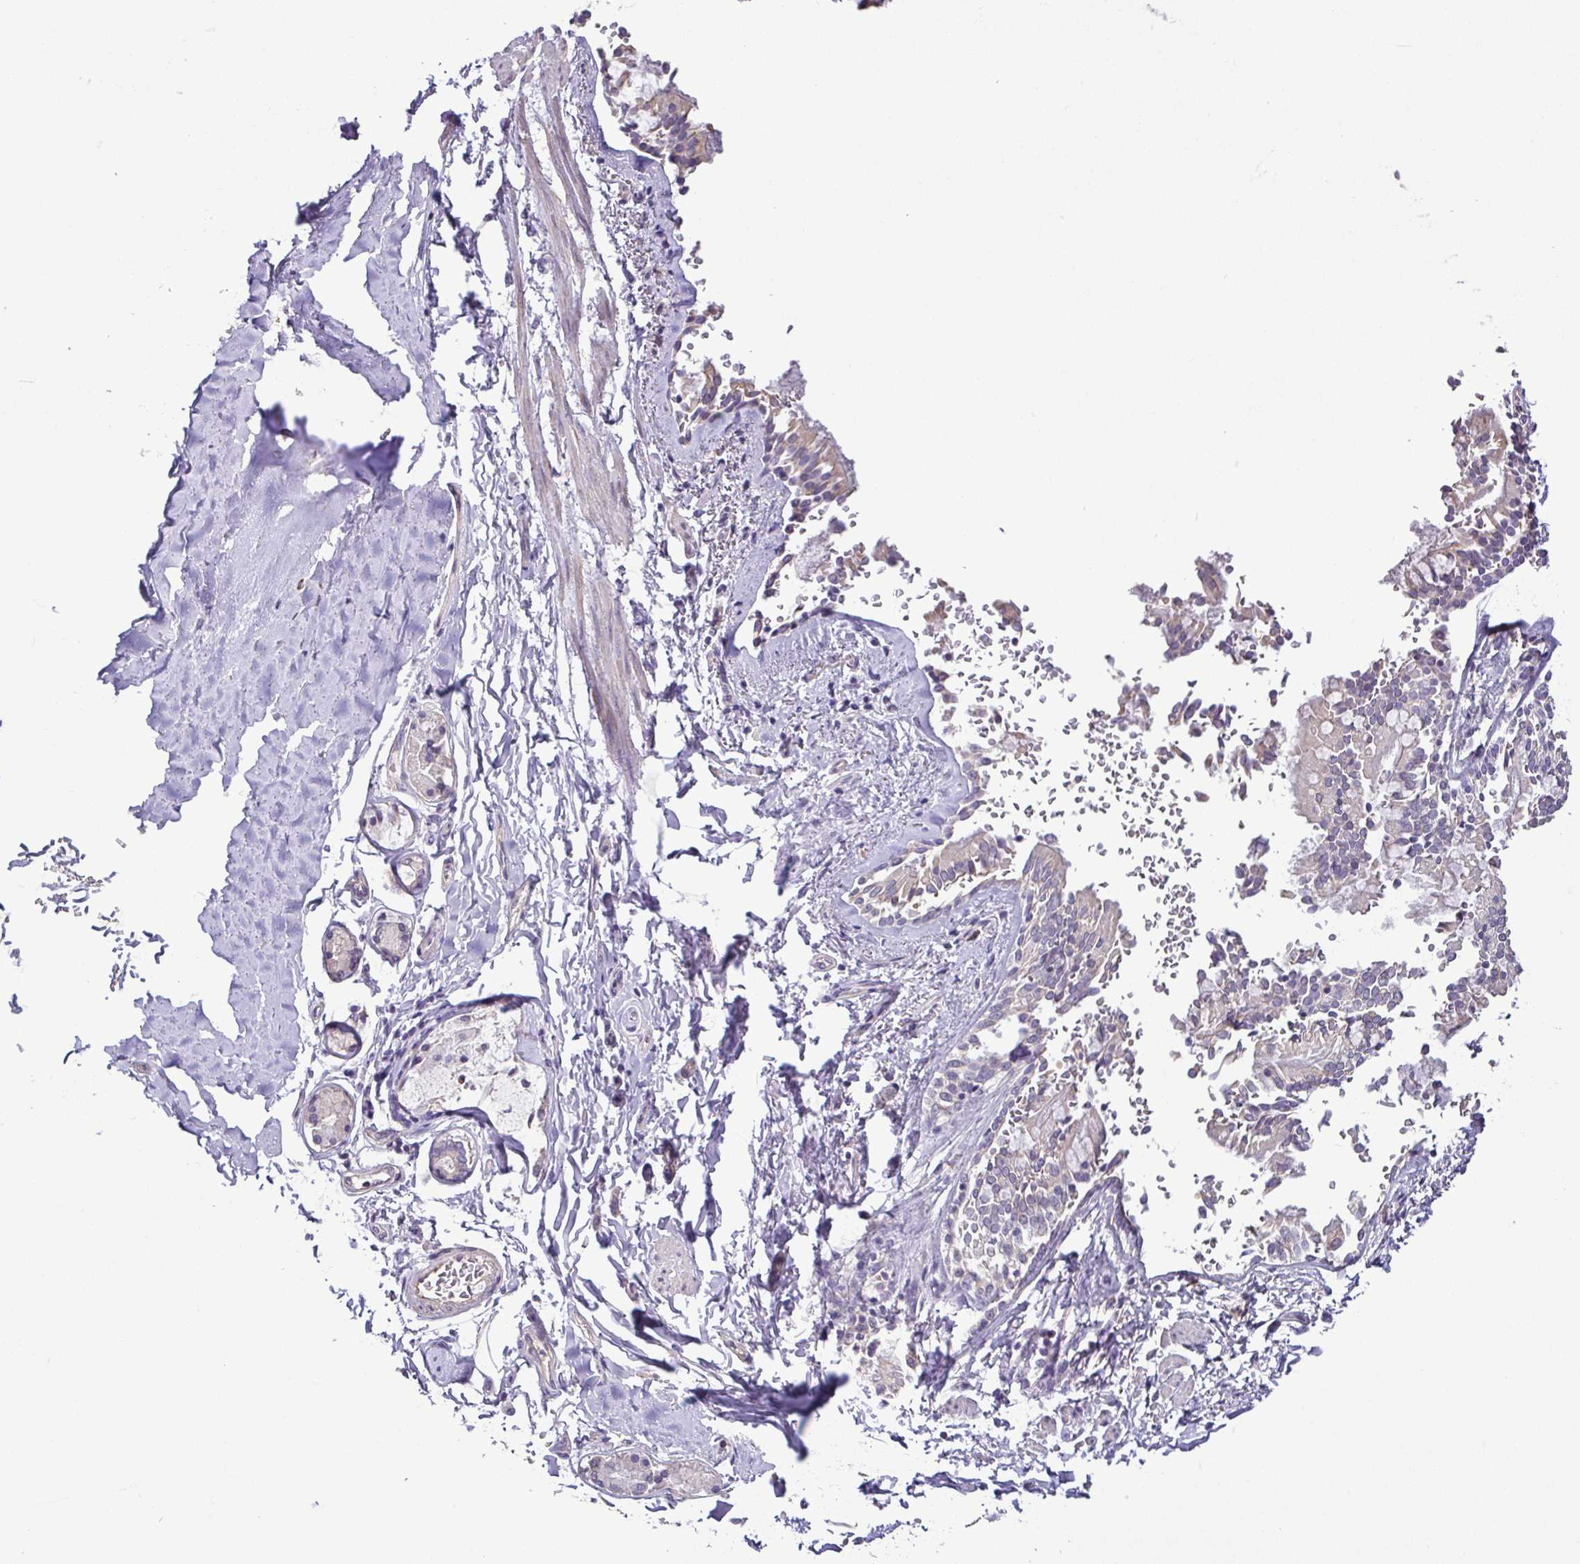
{"staining": {"intensity": "negative", "quantity": "none", "location": "none"}, "tissue": "adipose tissue", "cell_type": "Adipocytes", "image_type": "normal", "snomed": [{"axis": "morphology", "description": "Normal tissue, NOS"}, {"axis": "topography", "description": "Cartilage tissue"}, {"axis": "topography", "description": "Bronchus"}, {"axis": "topography", "description": "Peripheral nerve tissue"}], "caption": "Immunohistochemistry (IHC) micrograph of unremarkable adipose tissue stained for a protein (brown), which reveals no expression in adipocytes. The staining is performed using DAB brown chromogen with nuclei counter-stained in using hematoxylin.", "gene": "MYL10", "patient": {"sex": "male", "age": 67}}